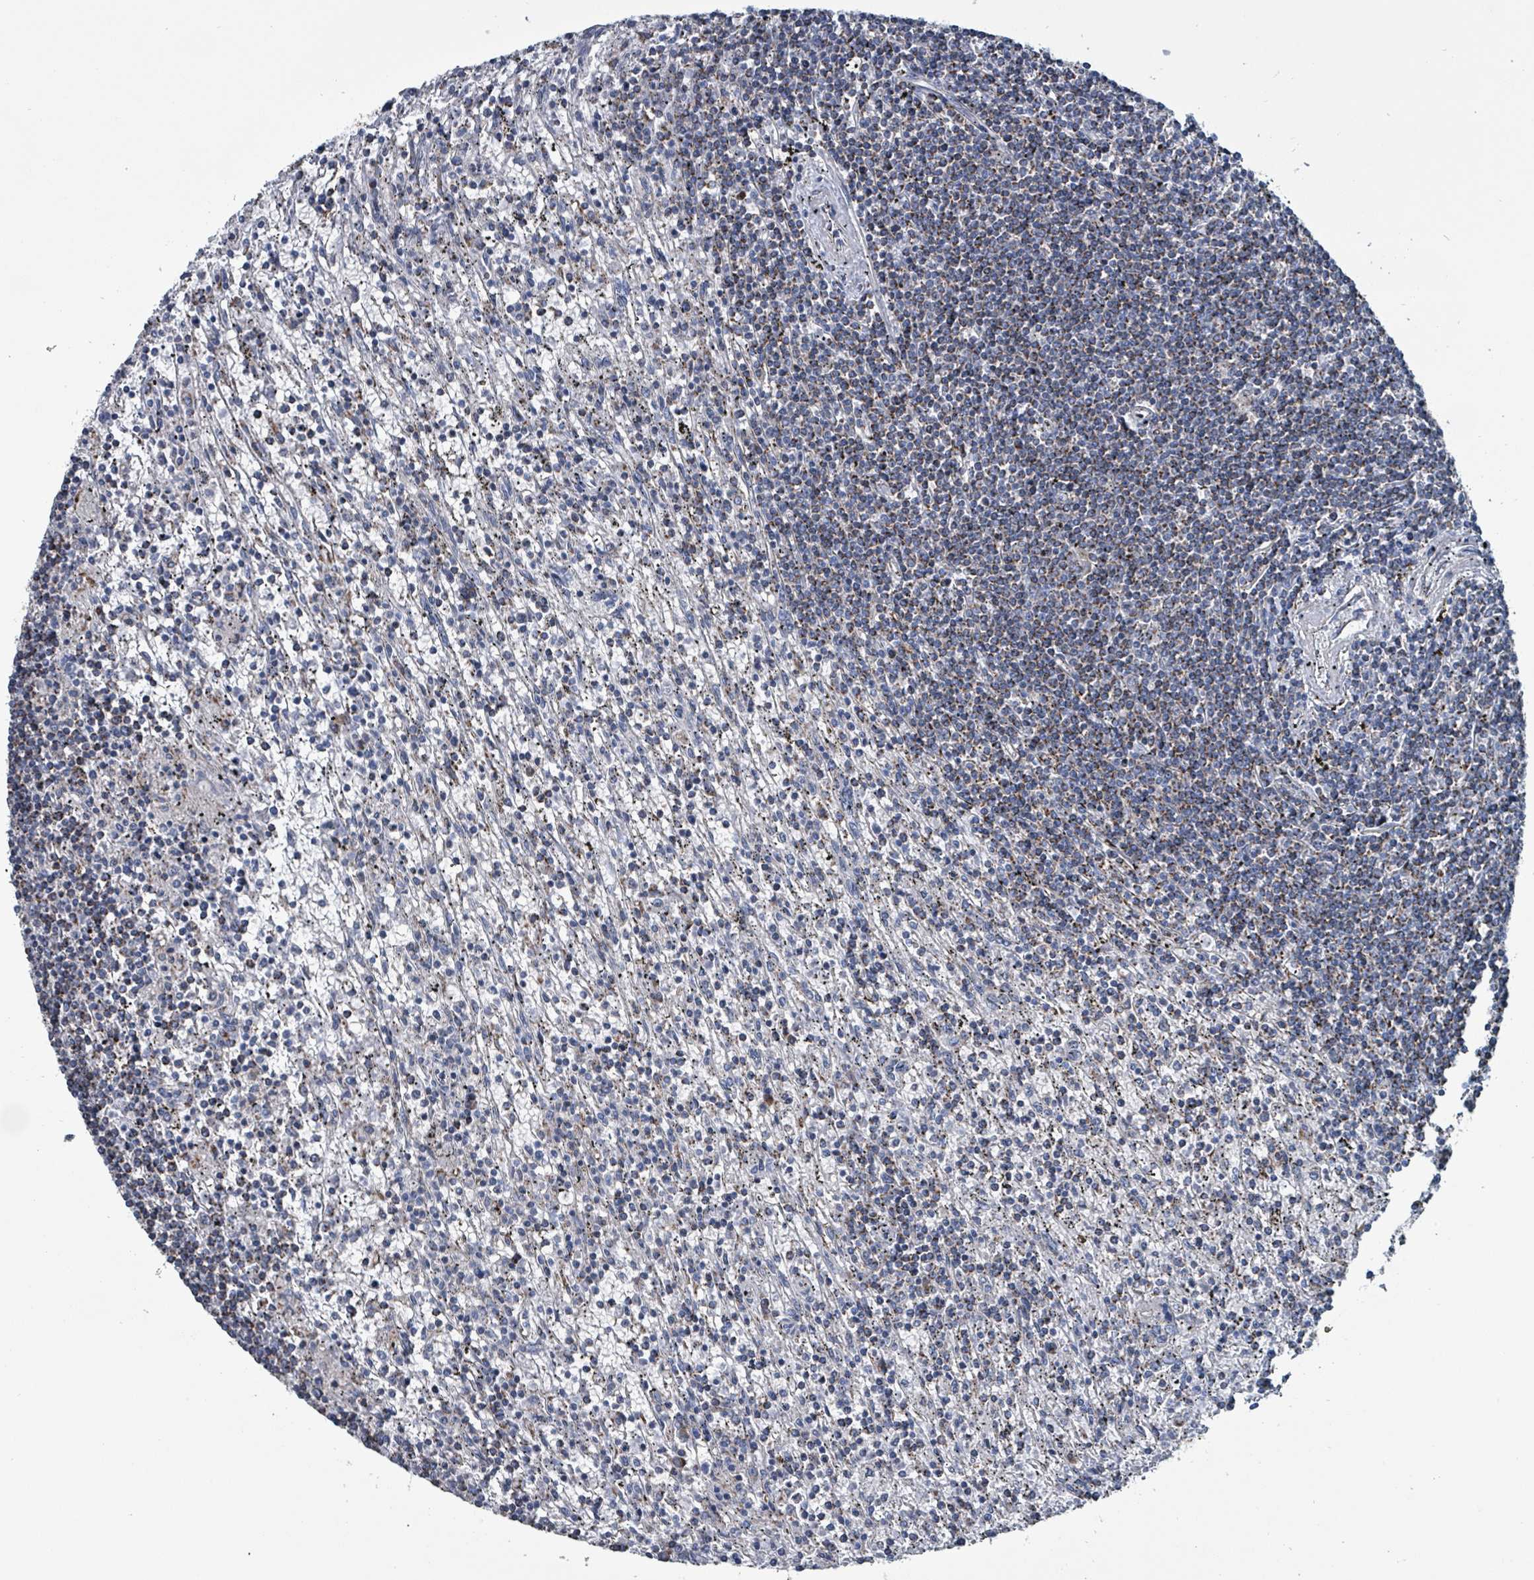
{"staining": {"intensity": "moderate", "quantity": "<25%", "location": "cytoplasmic/membranous"}, "tissue": "lymphoma", "cell_type": "Tumor cells", "image_type": "cancer", "snomed": [{"axis": "morphology", "description": "Malignant lymphoma, non-Hodgkin's type, Low grade"}, {"axis": "topography", "description": "Spleen"}], "caption": "Malignant lymphoma, non-Hodgkin's type (low-grade) stained for a protein exhibits moderate cytoplasmic/membranous positivity in tumor cells.", "gene": "IDH3B", "patient": {"sex": "male", "age": 76}}